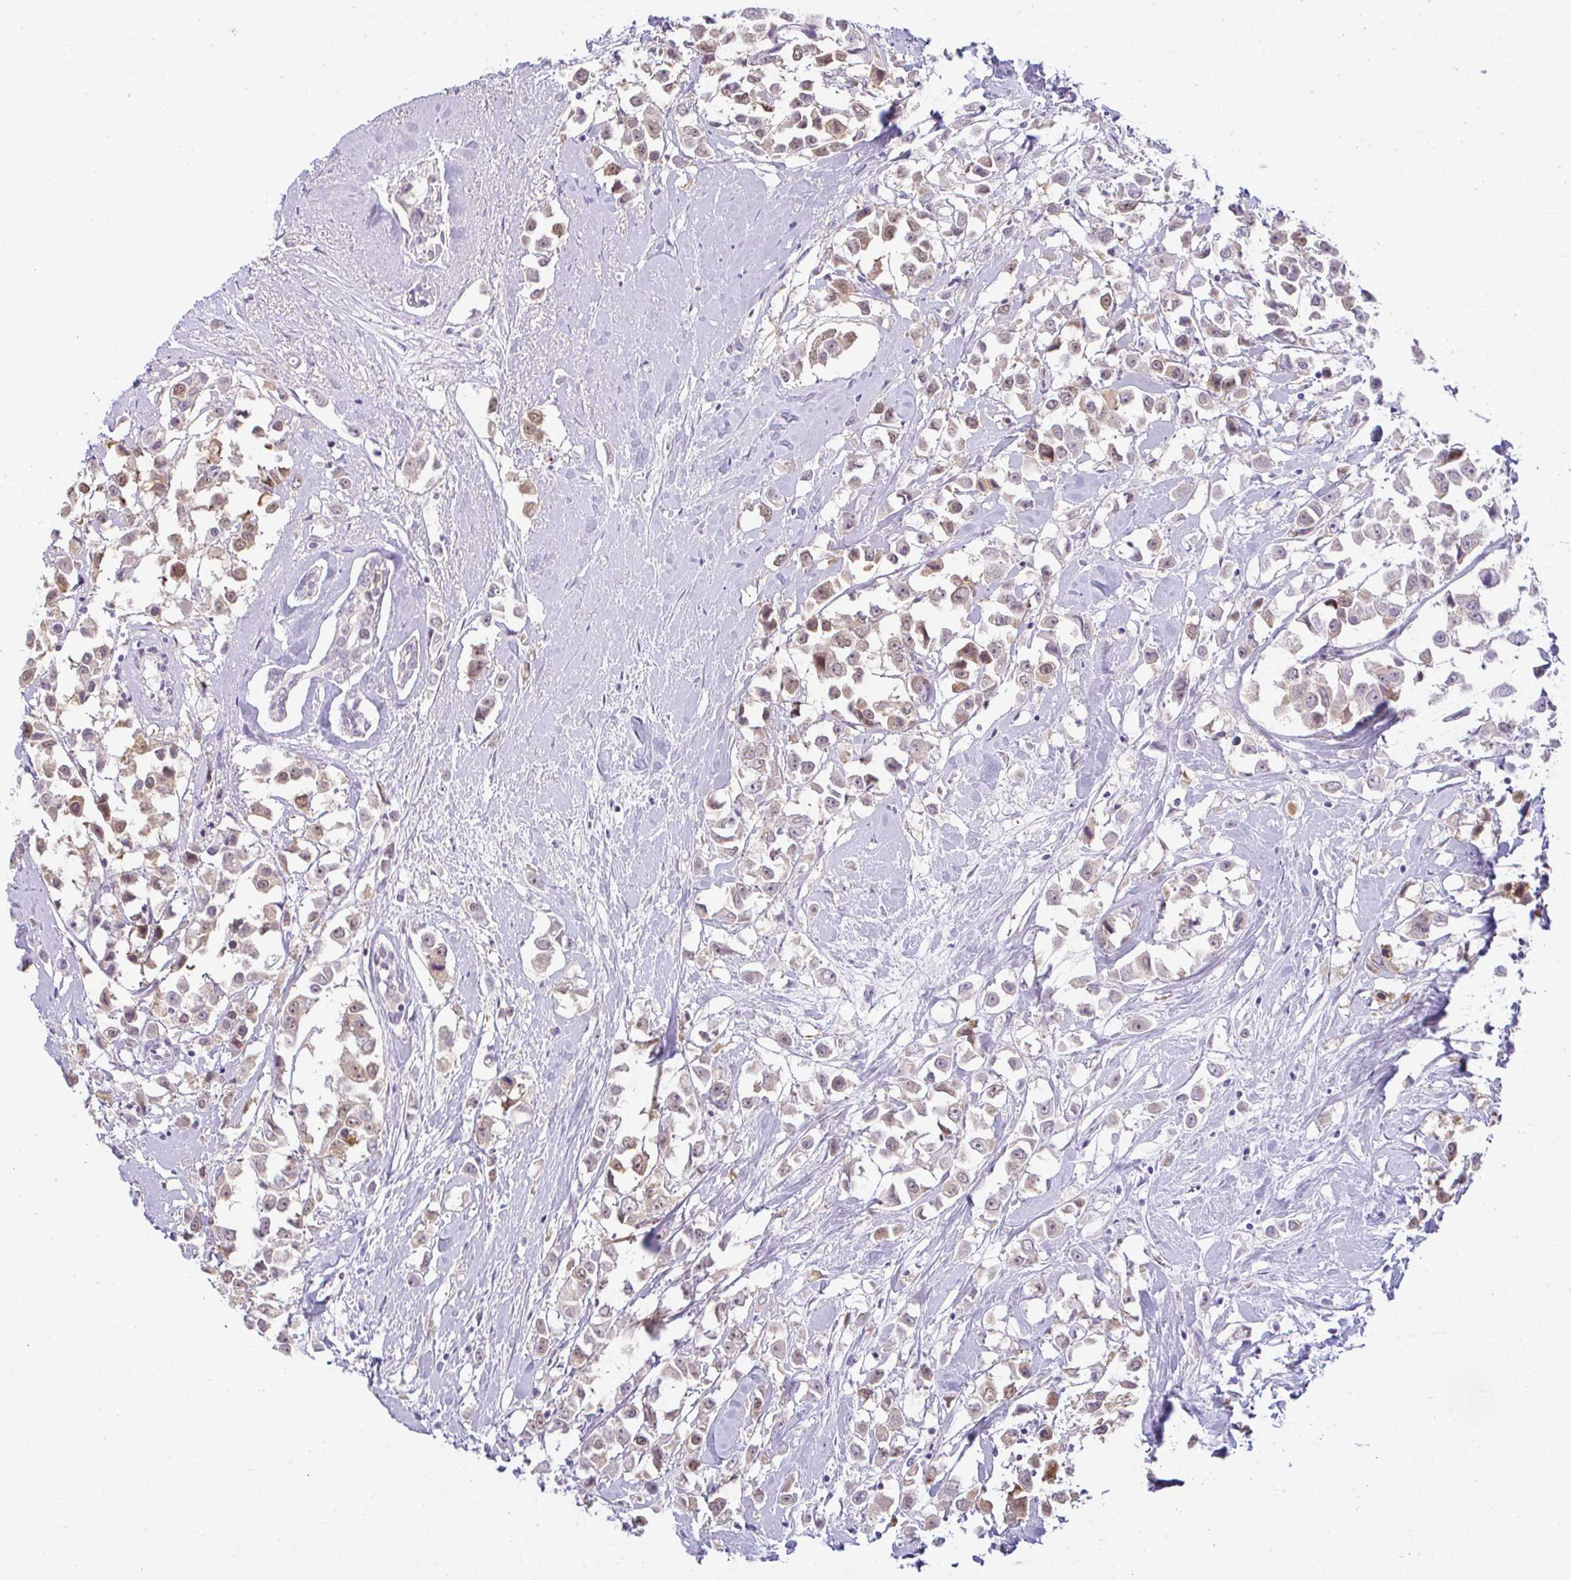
{"staining": {"intensity": "weak", "quantity": ">75%", "location": "cytoplasmic/membranous"}, "tissue": "breast cancer", "cell_type": "Tumor cells", "image_type": "cancer", "snomed": [{"axis": "morphology", "description": "Duct carcinoma"}, {"axis": "topography", "description": "Breast"}], "caption": "This micrograph shows breast cancer stained with immunohistochemistry to label a protein in brown. The cytoplasmic/membranous of tumor cells show weak positivity for the protein. Nuclei are counter-stained blue.", "gene": "CSE1L", "patient": {"sex": "female", "age": 61}}